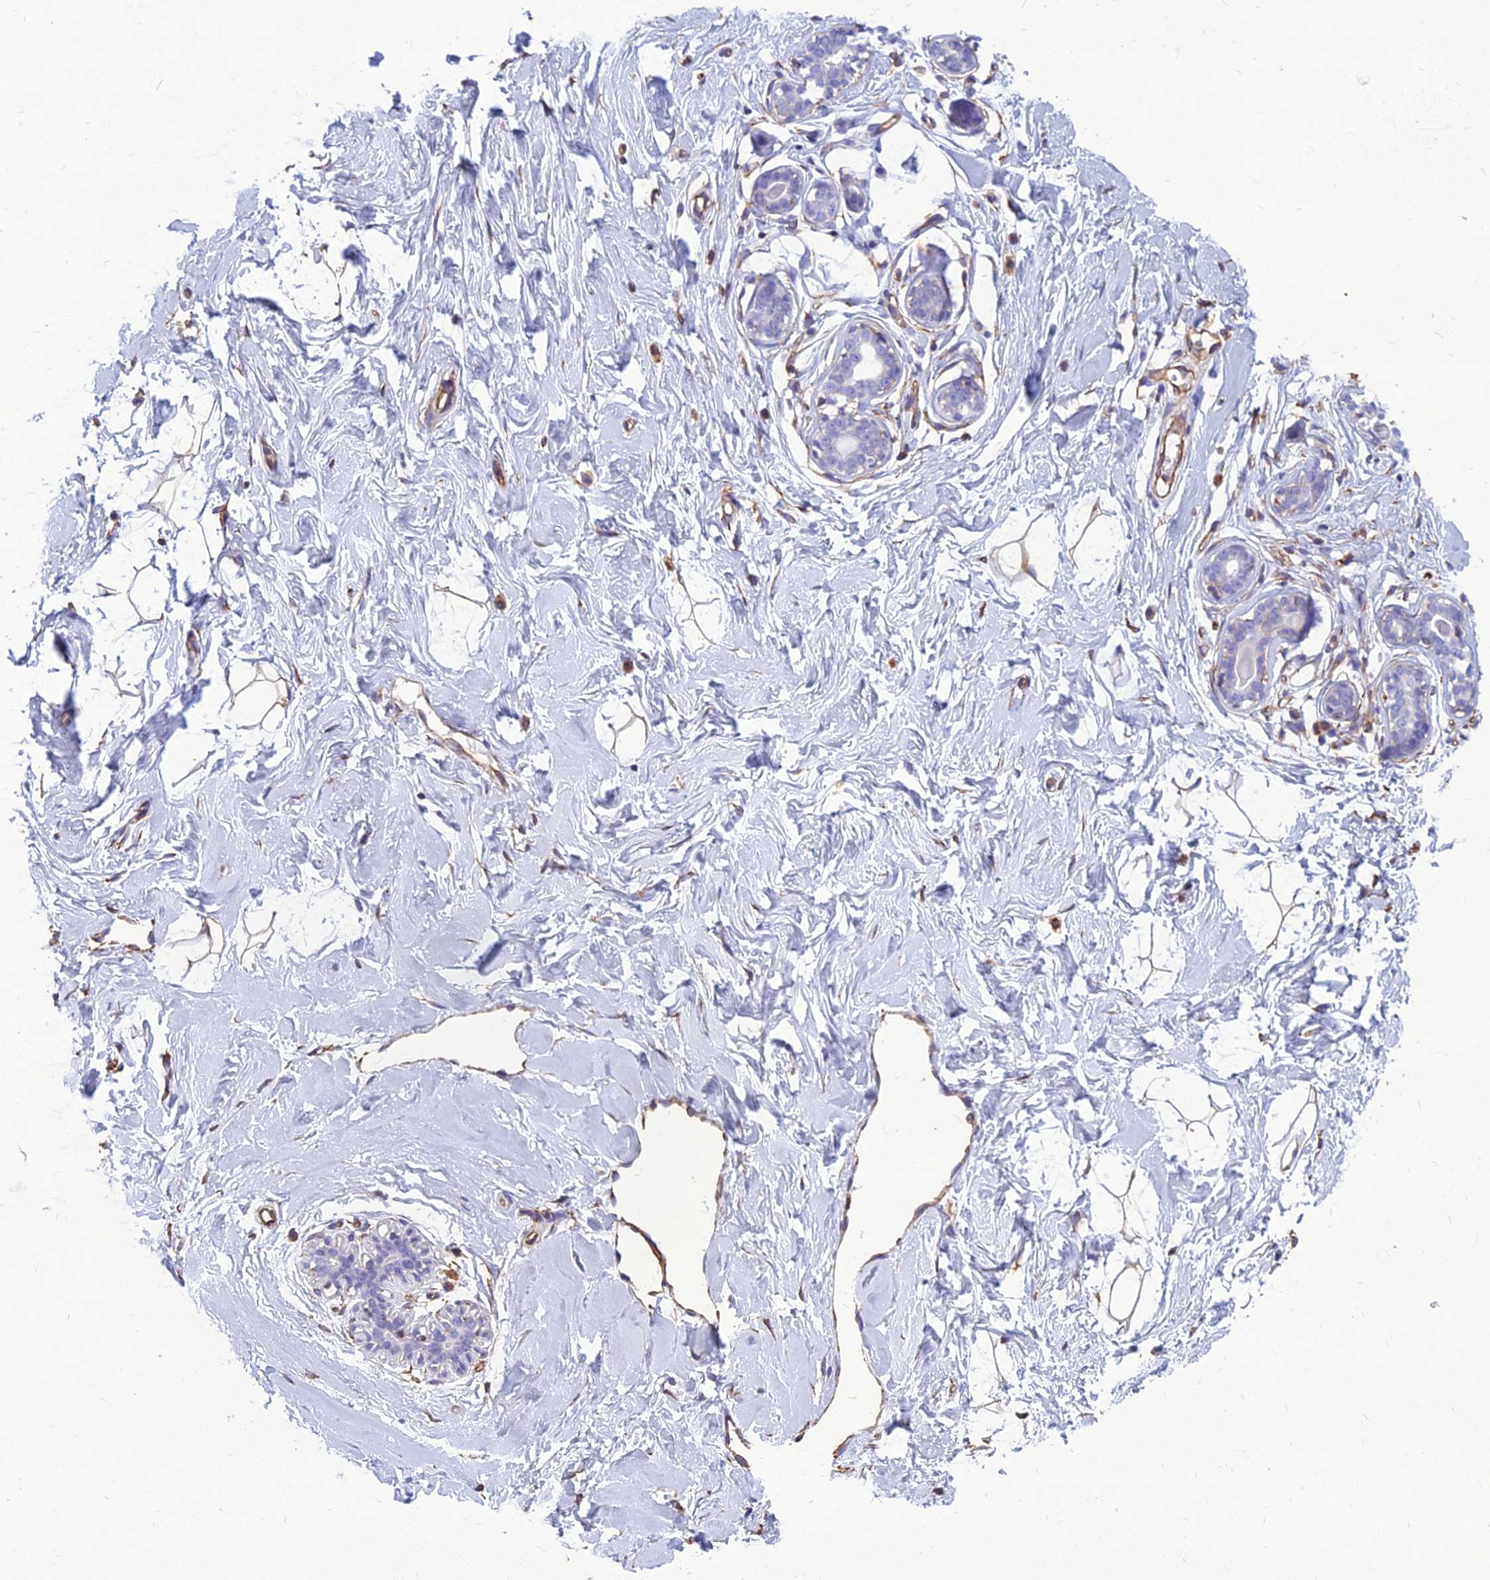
{"staining": {"intensity": "negative", "quantity": "none", "location": "none"}, "tissue": "breast", "cell_type": "Adipocytes", "image_type": "normal", "snomed": [{"axis": "morphology", "description": "Normal tissue, NOS"}, {"axis": "morphology", "description": "Adenoma, NOS"}, {"axis": "topography", "description": "Breast"}], "caption": "Immunohistochemistry (IHC) of unremarkable human breast reveals no staining in adipocytes.", "gene": "PSMD11", "patient": {"sex": "female", "age": 23}}